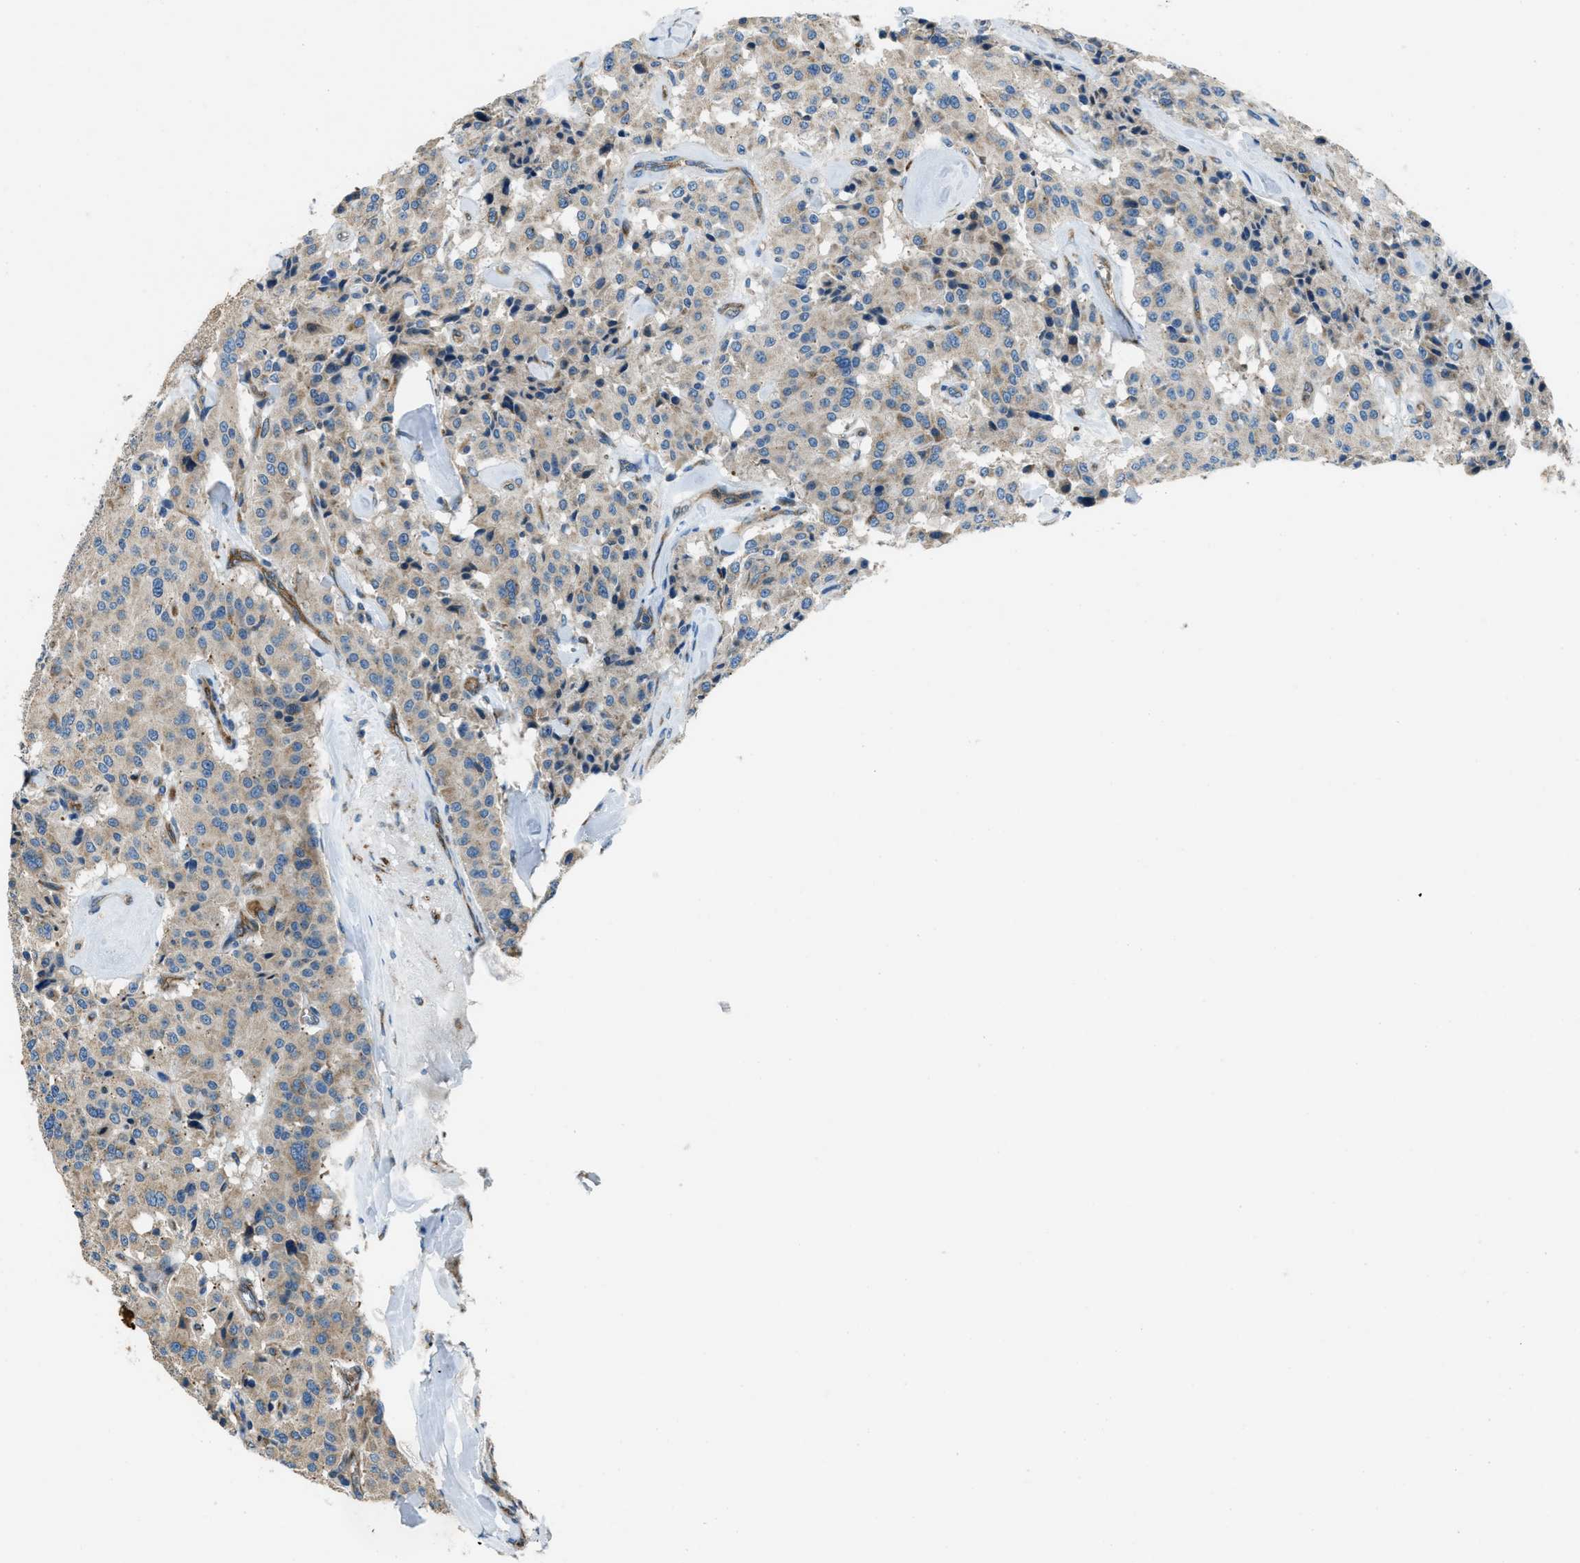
{"staining": {"intensity": "weak", "quantity": "25%-75%", "location": "cytoplasmic/membranous"}, "tissue": "carcinoid", "cell_type": "Tumor cells", "image_type": "cancer", "snomed": [{"axis": "morphology", "description": "Carcinoid, malignant, NOS"}, {"axis": "topography", "description": "Lung"}], "caption": "Protein expression analysis of human malignant carcinoid reveals weak cytoplasmic/membranous staining in about 25%-75% of tumor cells.", "gene": "GIMAP8", "patient": {"sex": "male", "age": 30}}